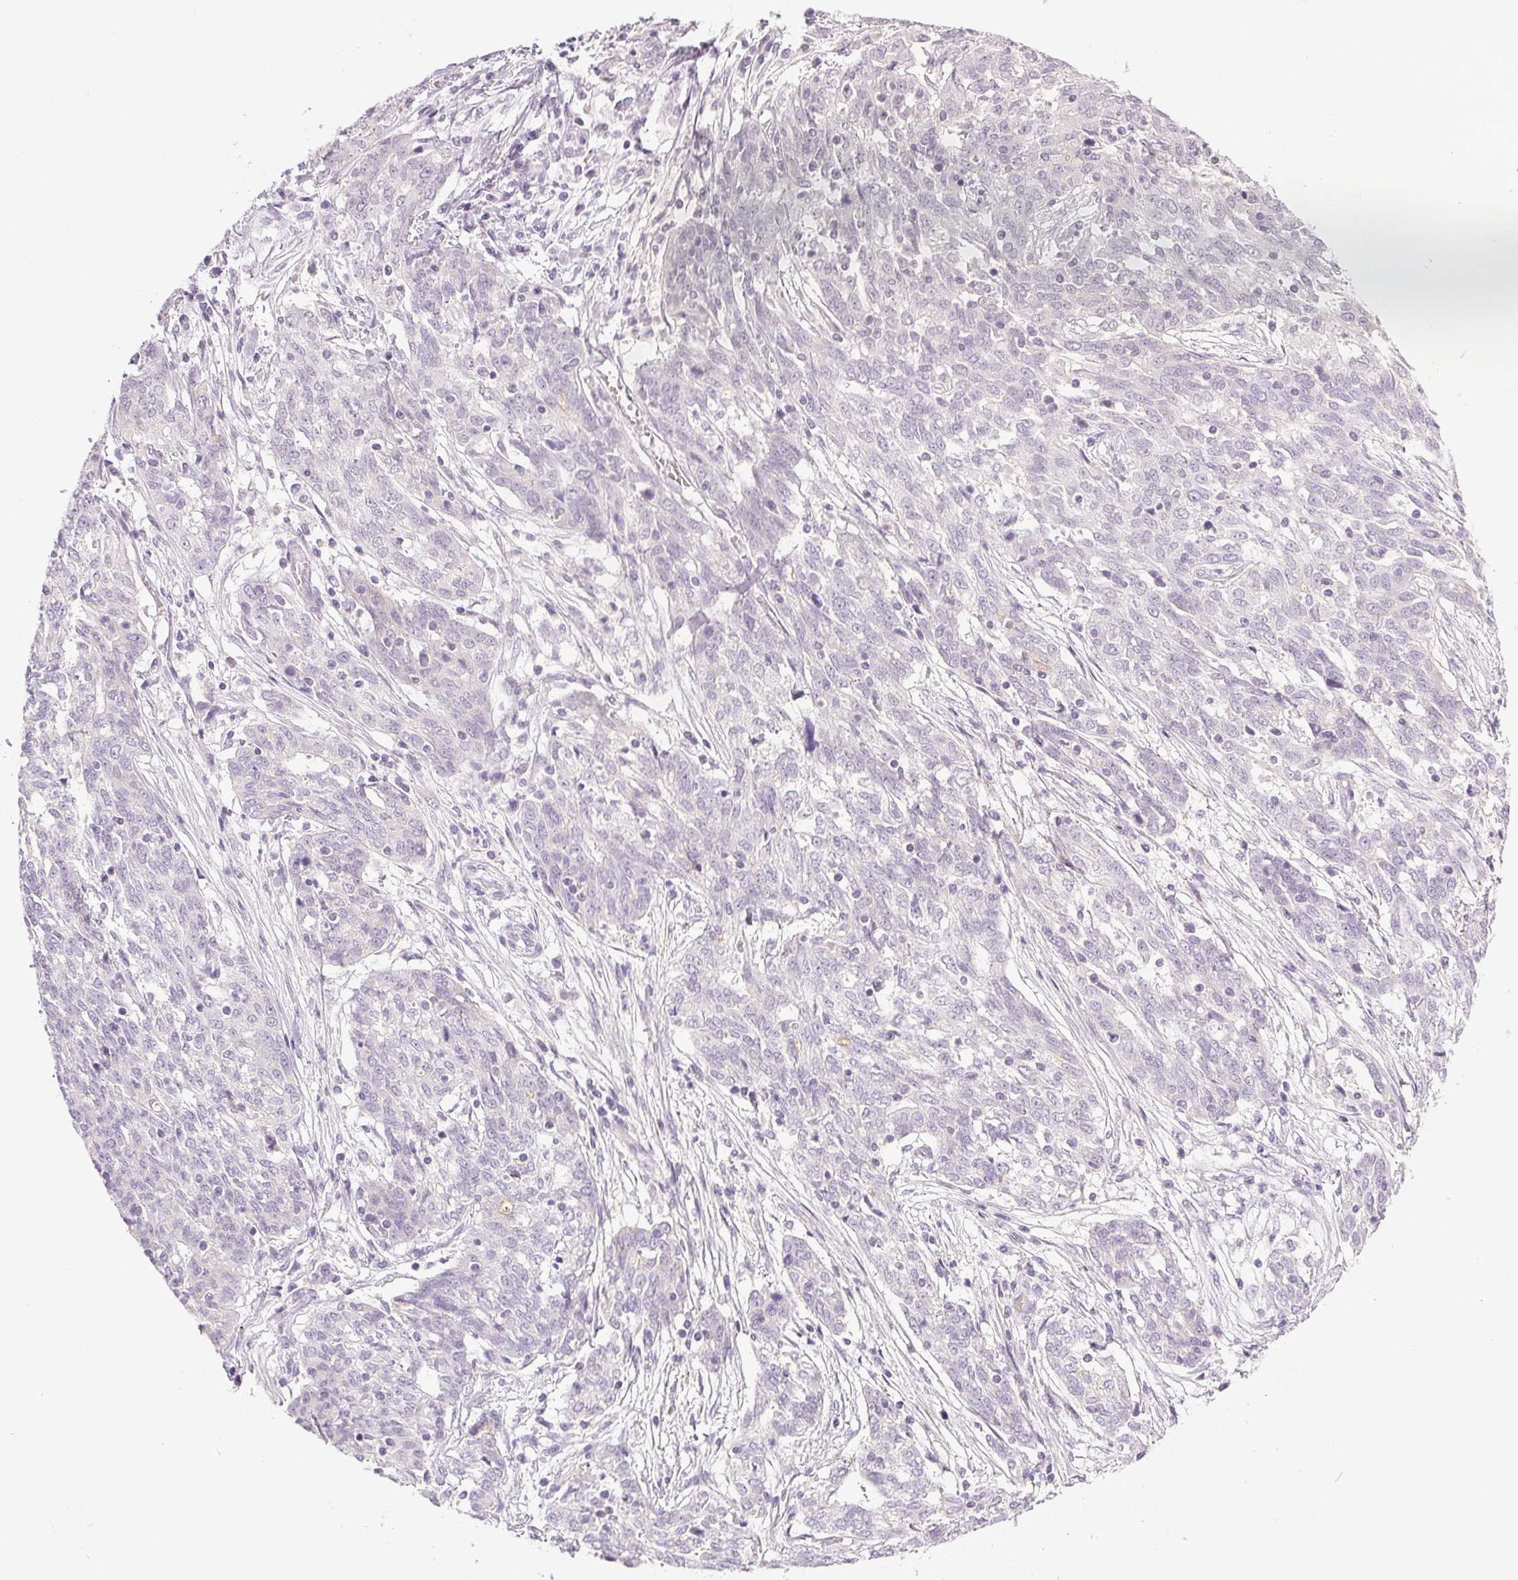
{"staining": {"intensity": "negative", "quantity": "none", "location": "none"}, "tissue": "ovarian cancer", "cell_type": "Tumor cells", "image_type": "cancer", "snomed": [{"axis": "morphology", "description": "Cystadenocarcinoma, serous, NOS"}, {"axis": "topography", "description": "Ovary"}], "caption": "This is an immunohistochemistry (IHC) histopathology image of human serous cystadenocarcinoma (ovarian). There is no expression in tumor cells.", "gene": "COL7A1", "patient": {"sex": "female", "age": 67}}